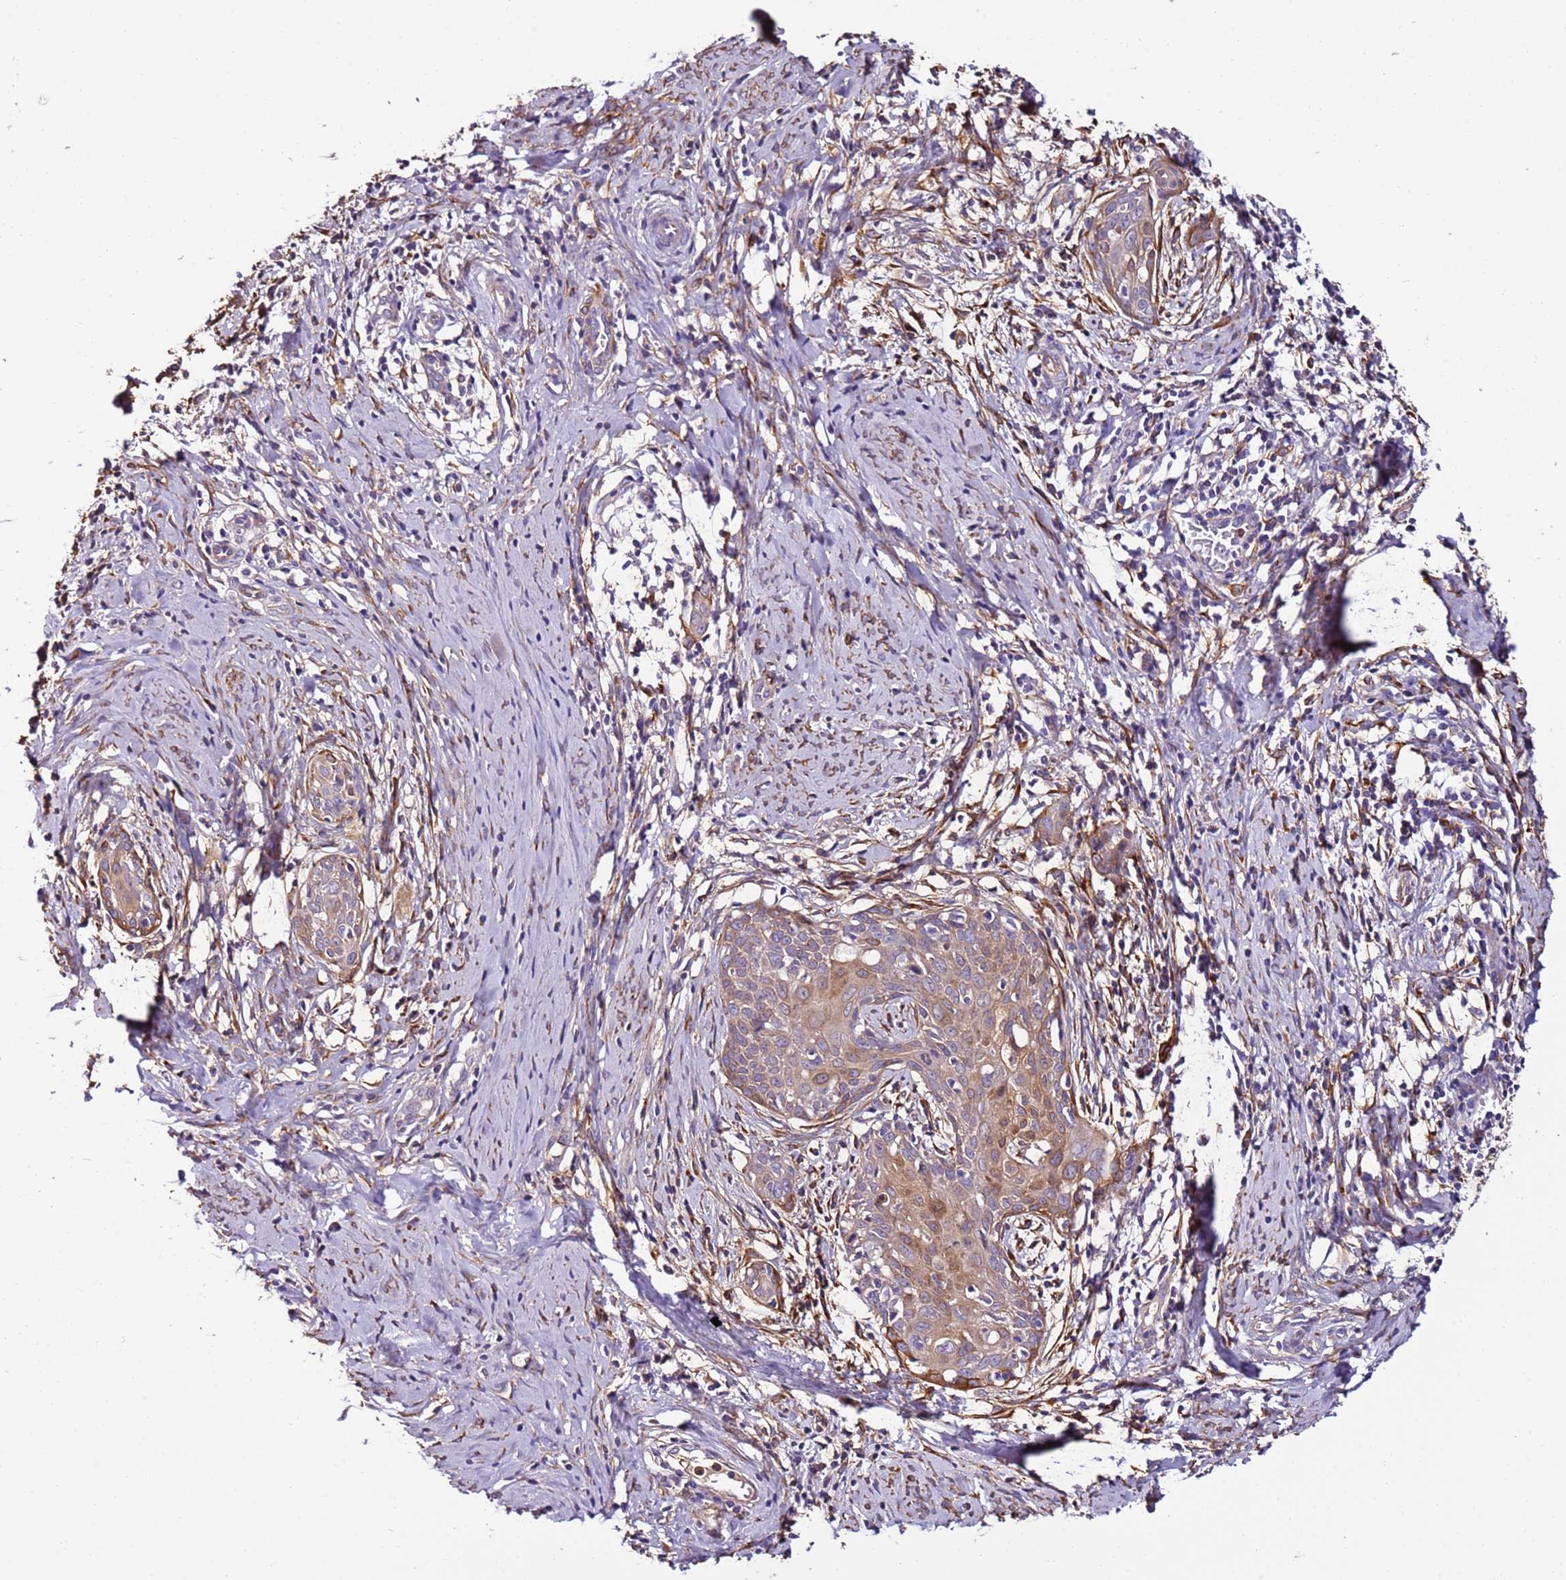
{"staining": {"intensity": "moderate", "quantity": ">75%", "location": "cytoplasmic/membranous"}, "tissue": "cervical cancer", "cell_type": "Tumor cells", "image_type": "cancer", "snomed": [{"axis": "morphology", "description": "Squamous cell carcinoma, NOS"}, {"axis": "topography", "description": "Cervix"}], "caption": "This micrograph displays IHC staining of cervical cancer (squamous cell carcinoma), with medium moderate cytoplasmic/membranous expression in approximately >75% of tumor cells.", "gene": "FAM174C", "patient": {"sex": "female", "age": 52}}